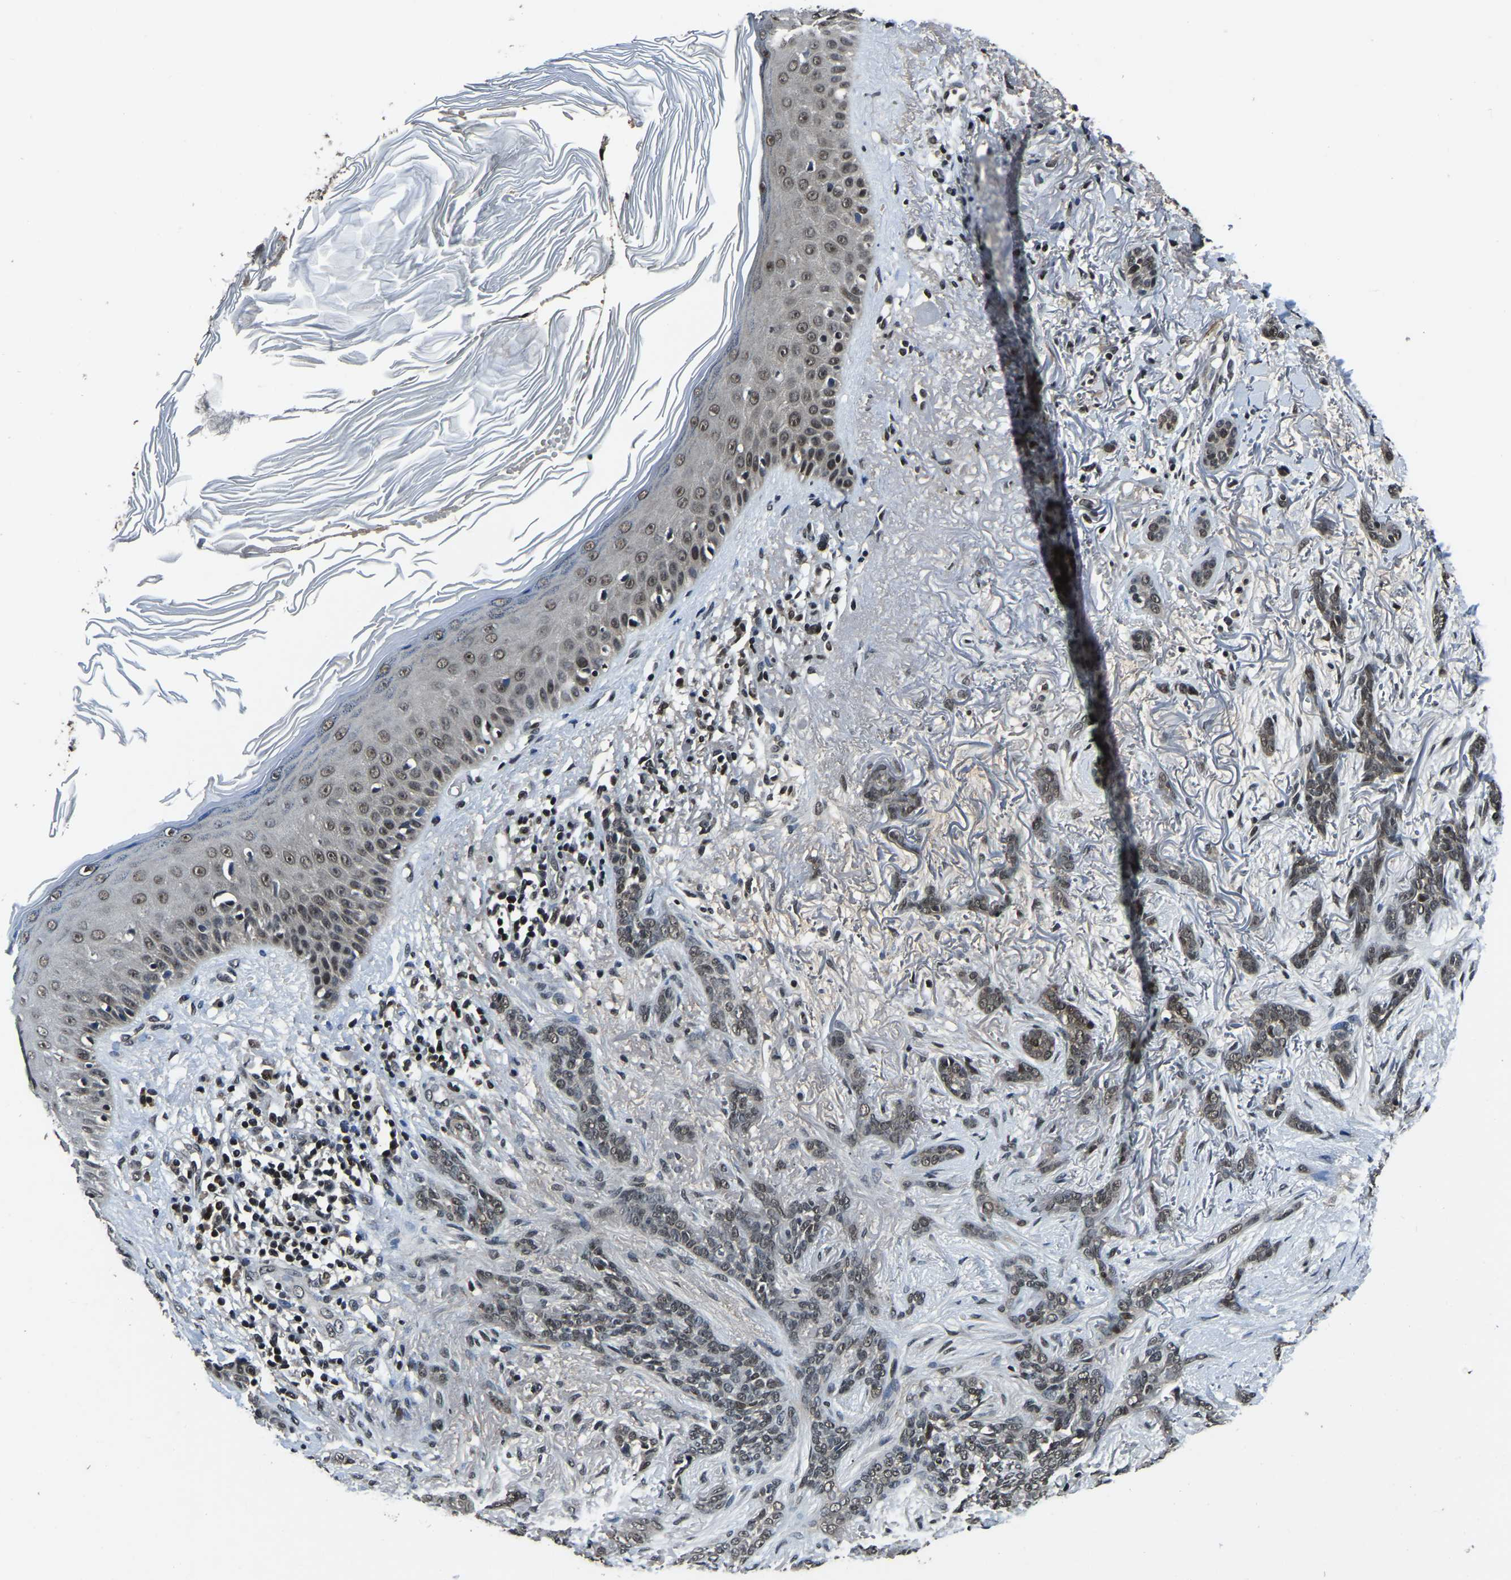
{"staining": {"intensity": "weak", "quantity": "<25%", "location": "nuclear"}, "tissue": "skin cancer", "cell_type": "Tumor cells", "image_type": "cancer", "snomed": [{"axis": "morphology", "description": "Basal cell carcinoma"}, {"axis": "morphology", "description": "Adnexal tumor, benign"}, {"axis": "topography", "description": "Skin"}], "caption": "A photomicrograph of human skin cancer is negative for staining in tumor cells.", "gene": "ANKIB1", "patient": {"sex": "female", "age": 42}}